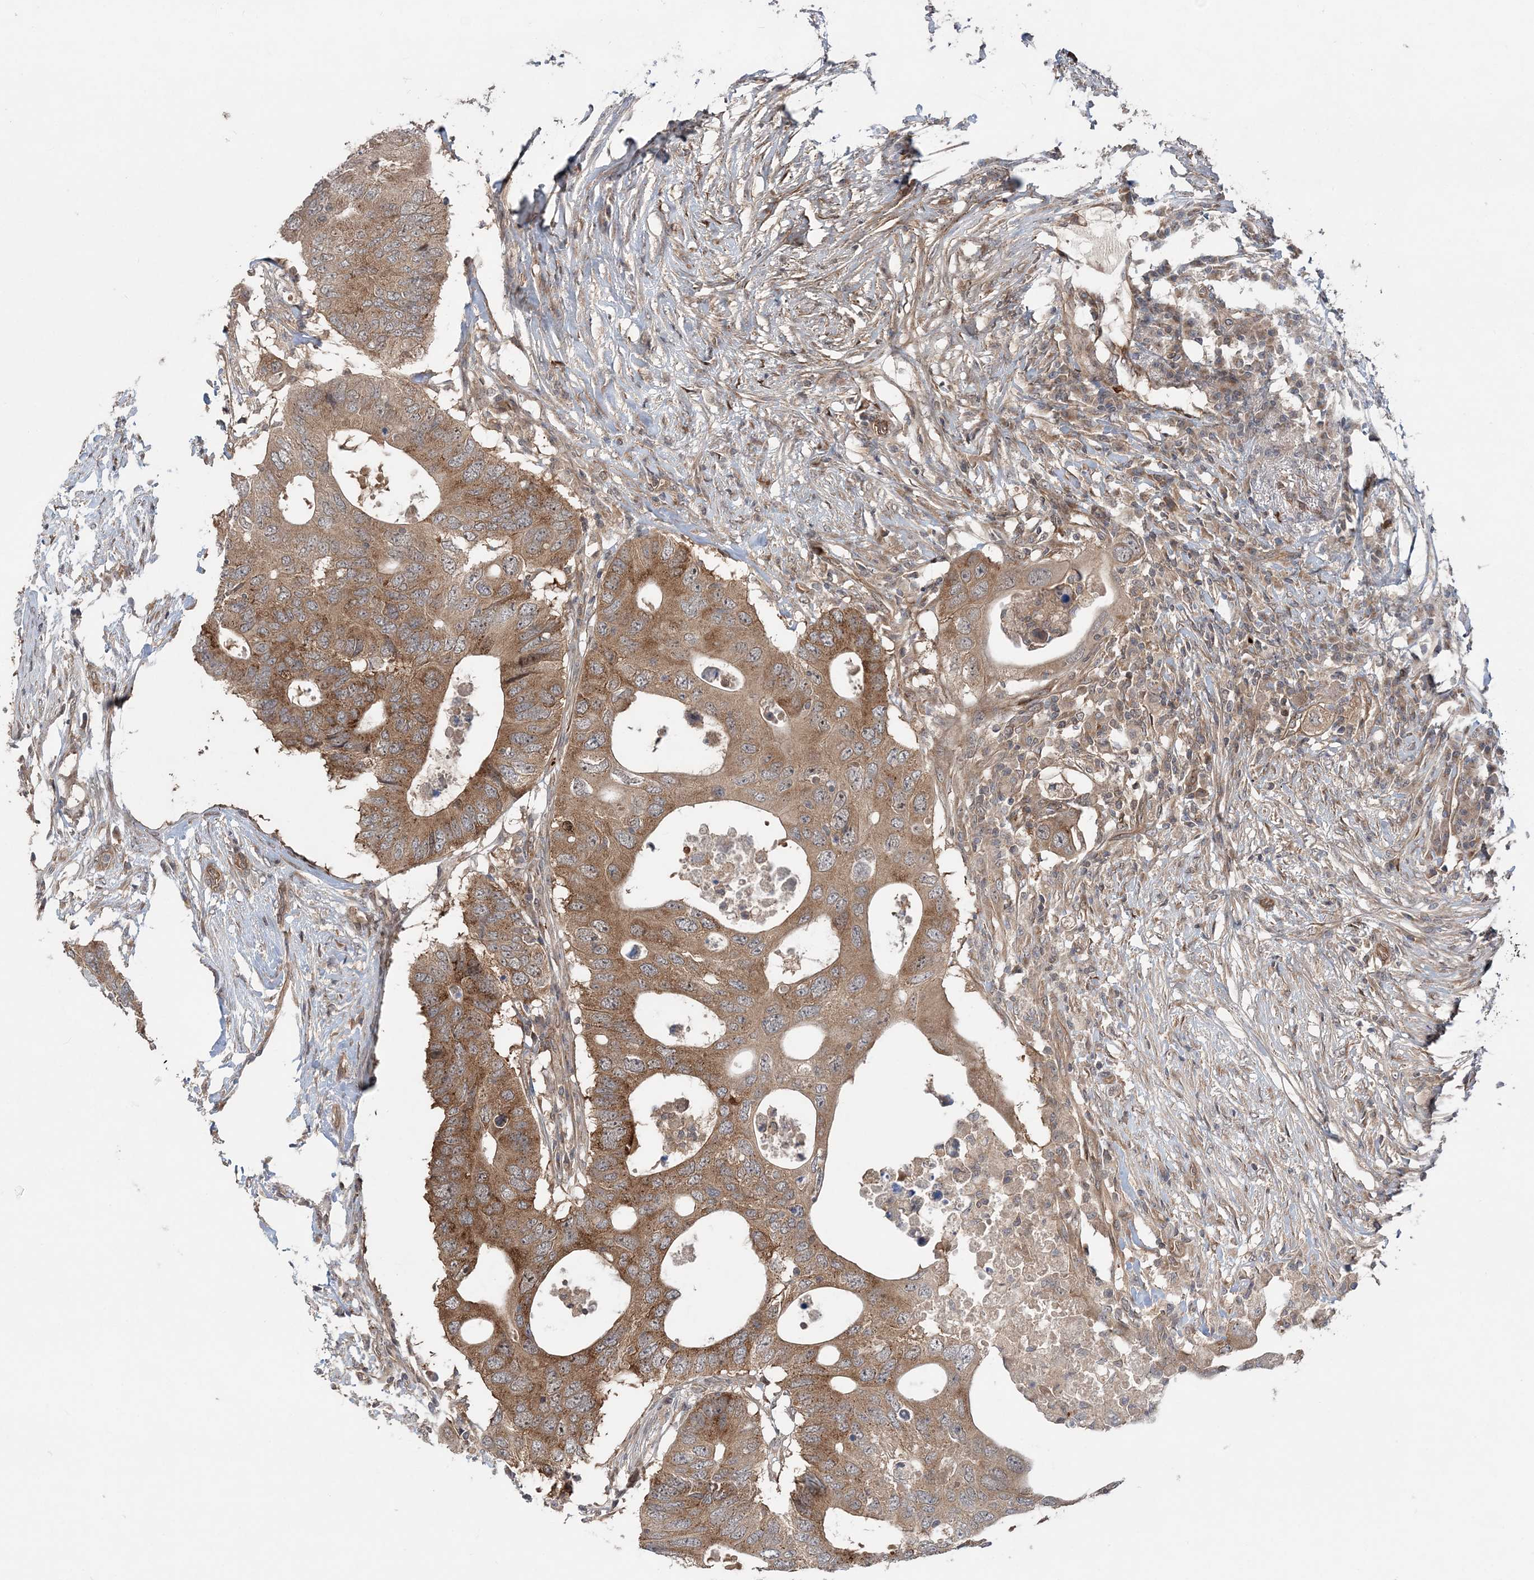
{"staining": {"intensity": "moderate", "quantity": ">75%", "location": "cytoplasmic/membranous"}, "tissue": "colorectal cancer", "cell_type": "Tumor cells", "image_type": "cancer", "snomed": [{"axis": "morphology", "description": "Adenocarcinoma, NOS"}, {"axis": "topography", "description": "Colon"}], "caption": "IHC histopathology image of neoplastic tissue: human colorectal cancer (adenocarcinoma) stained using IHC displays medium levels of moderate protein expression localized specifically in the cytoplasmic/membranous of tumor cells, appearing as a cytoplasmic/membranous brown color.", "gene": "GEMIN5", "patient": {"sex": "male", "age": 71}}